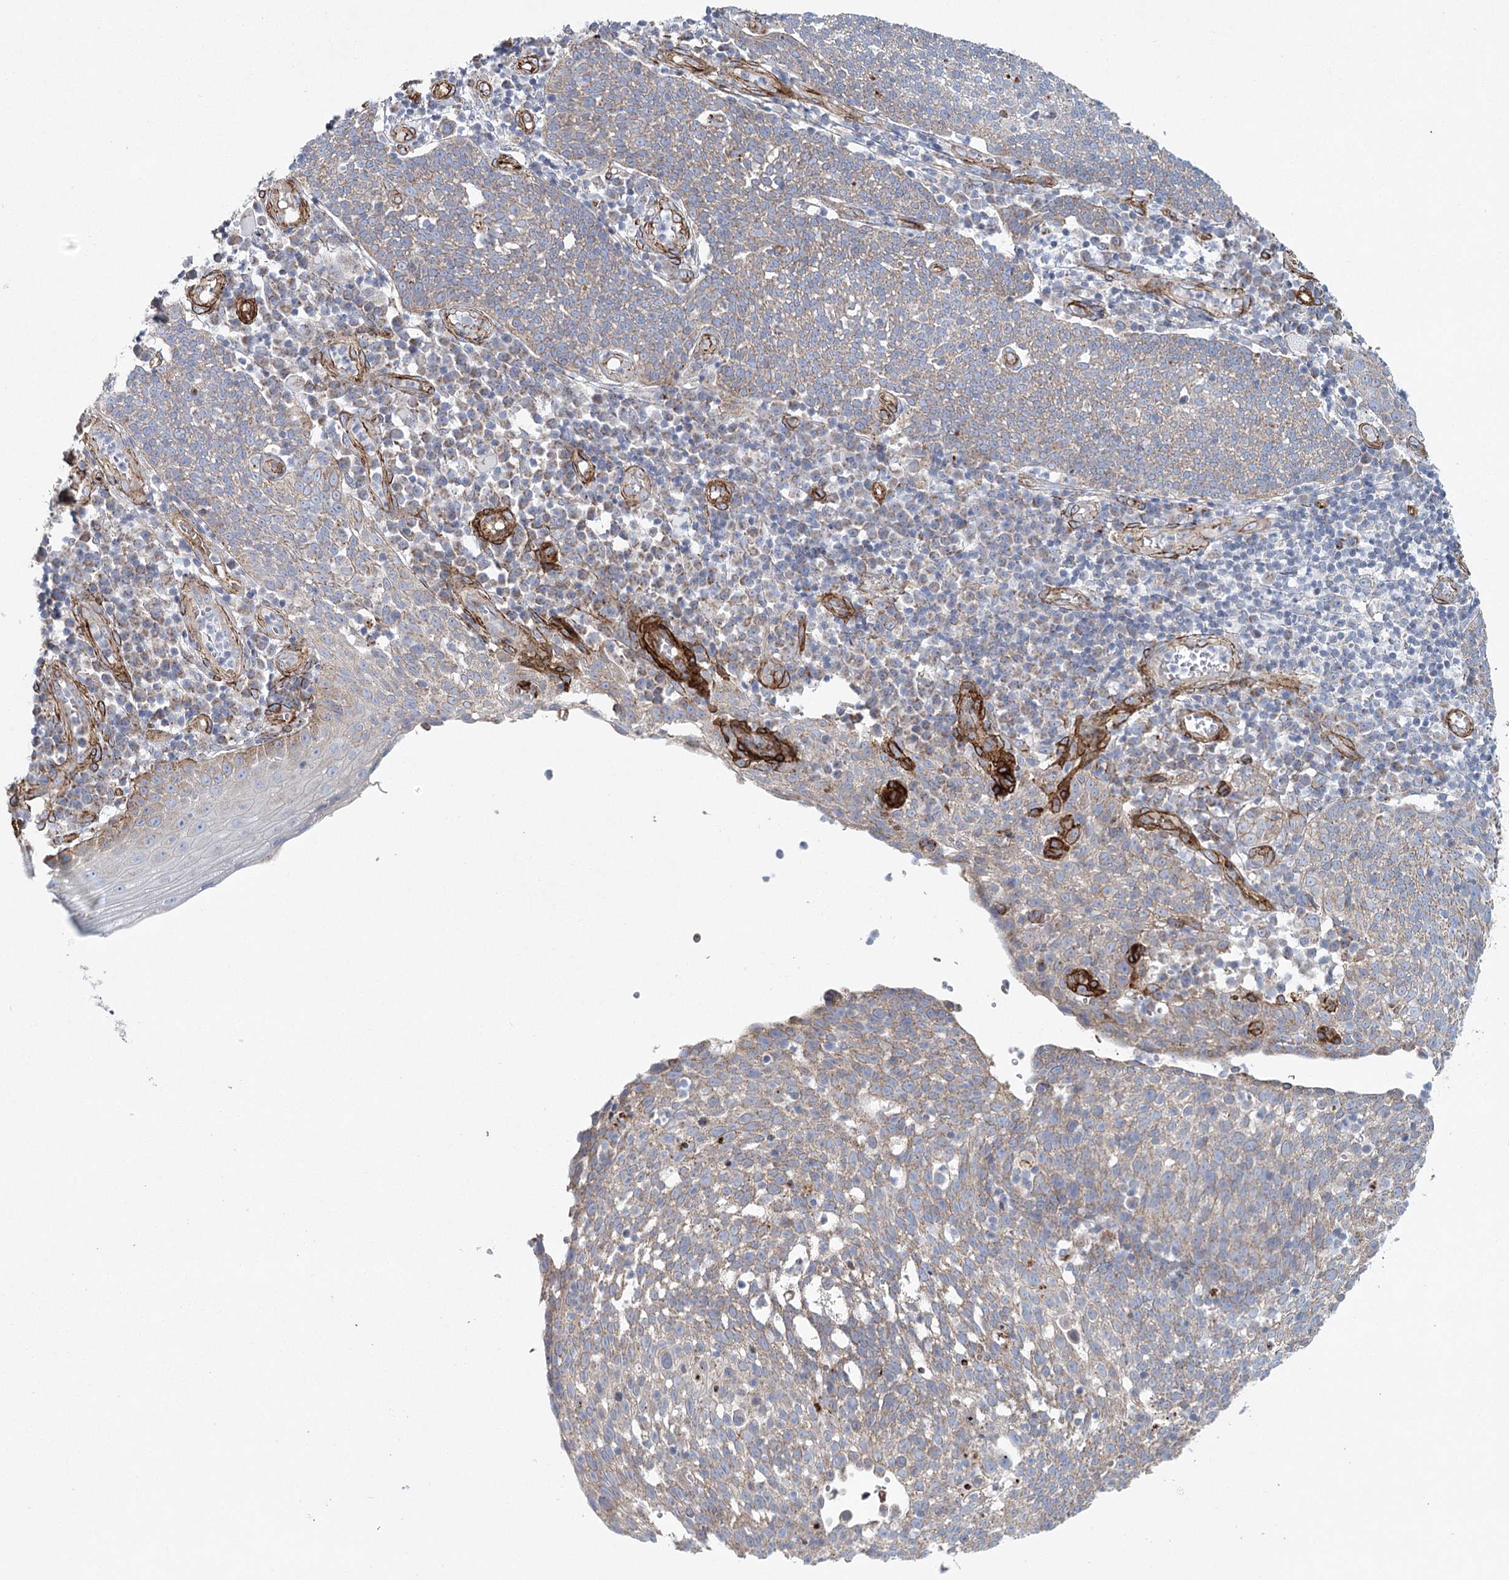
{"staining": {"intensity": "weak", "quantity": "25%-75%", "location": "cytoplasmic/membranous"}, "tissue": "cervical cancer", "cell_type": "Tumor cells", "image_type": "cancer", "snomed": [{"axis": "morphology", "description": "Squamous cell carcinoma, NOS"}, {"axis": "topography", "description": "Cervix"}], "caption": "This photomicrograph displays immunohistochemistry (IHC) staining of cervical squamous cell carcinoma, with low weak cytoplasmic/membranous positivity in approximately 25%-75% of tumor cells.", "gene": "TMEM164", "patient": {"sex": "female", "age": 34}}